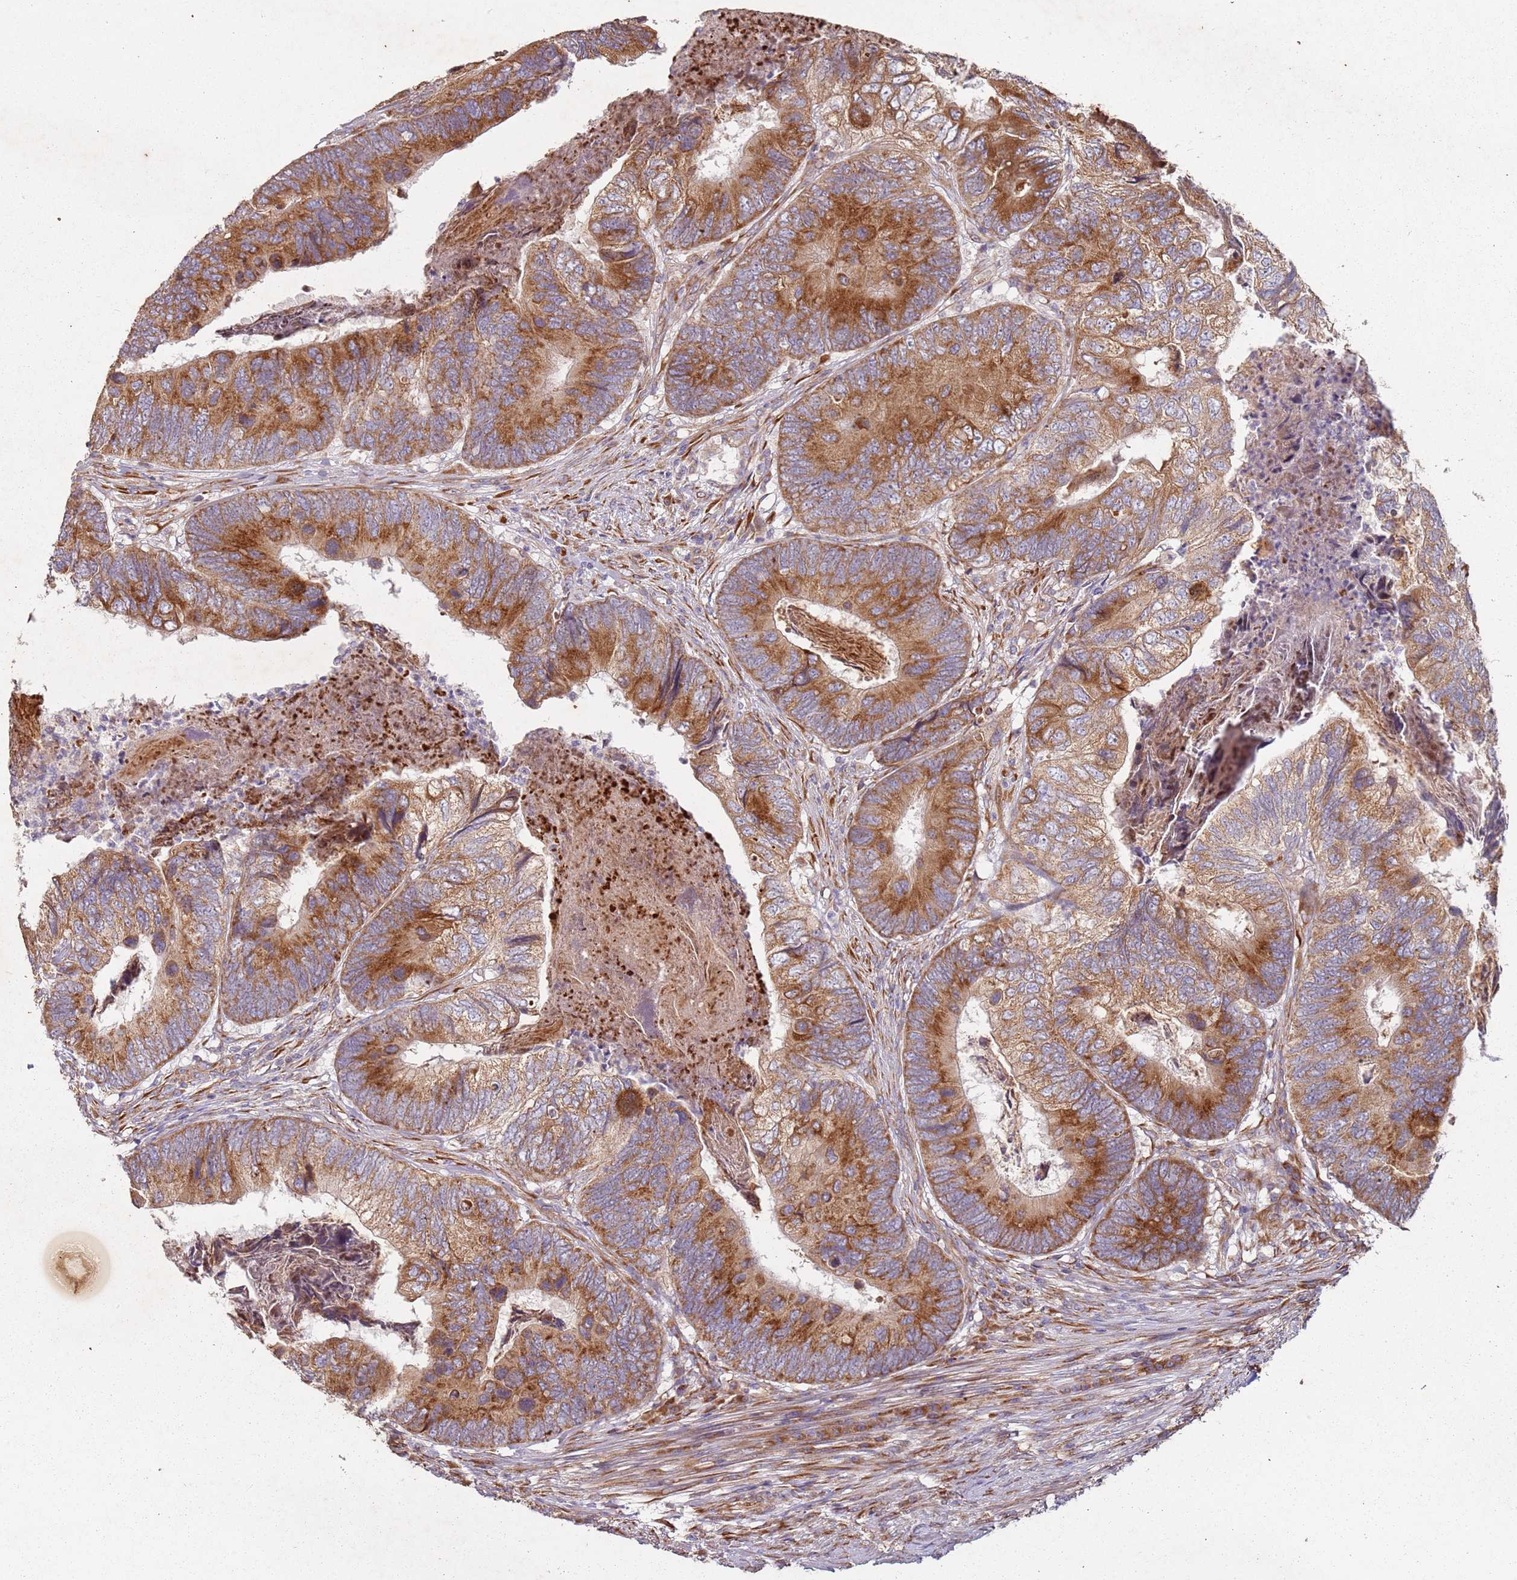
{"staining": {"intensity": "strong", "quantity": ">75%", "location": "cytoplasmic/membranous"}, "tissue": "colorectal cancer", "cell_type": "Tumor cells", "image_type": "cancer", "snomed": [{"axis": "morphology", "description": "Adenocarcinoma, NOS"}, {"axis": "topography", "description": "Colon"}], "caption": "Protein staining of adenocarcinoma (colorectal) tissue displays strong cytoplasmic/membranous staining in about >75% of tumor cells.", "gene": "ARFRP1", "patient": {"sex": "female", "age": 67}}